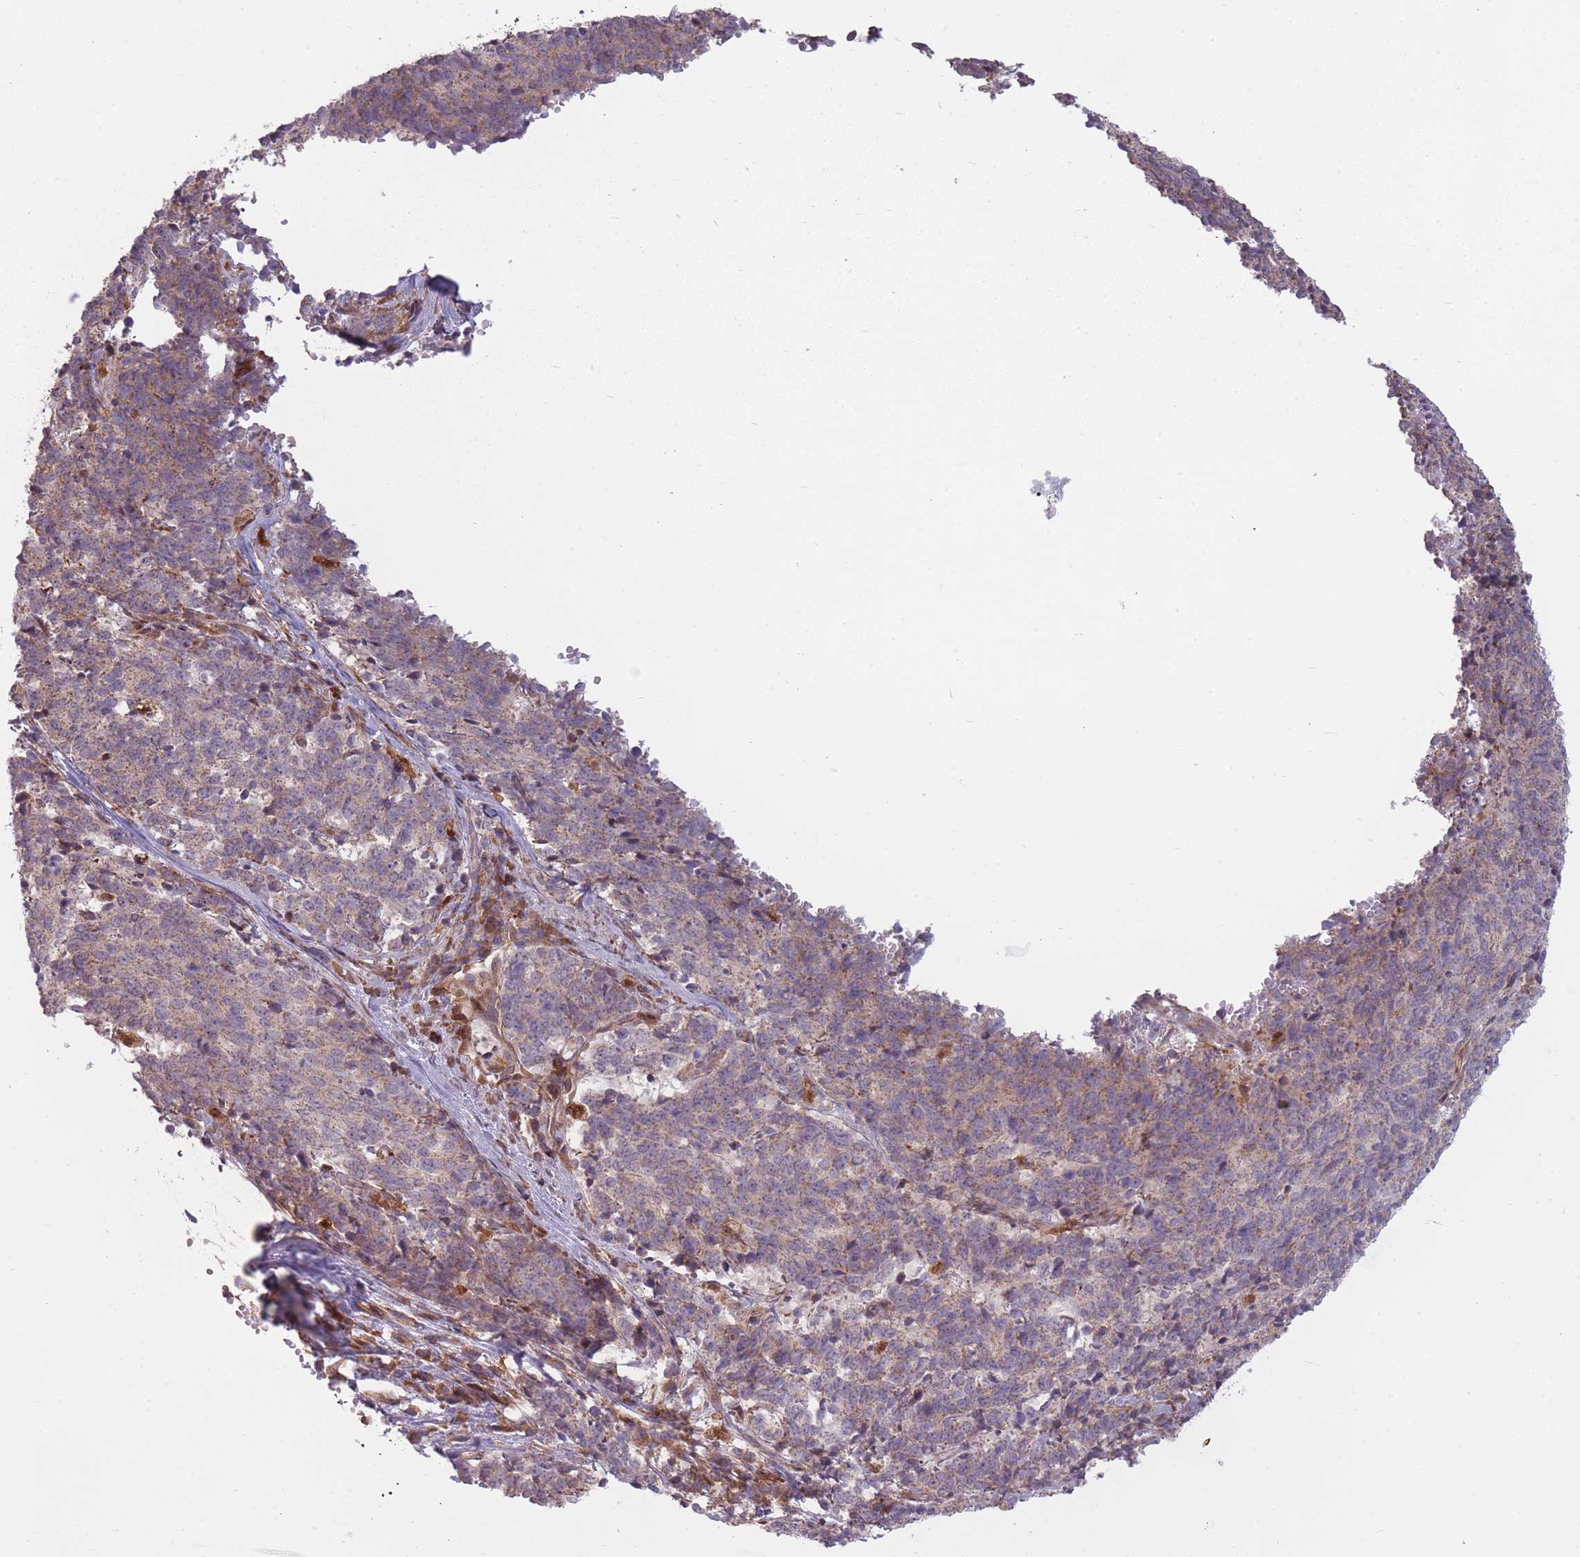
{"staining": {"intensity": "weak", "quantity": "25%-75%", "location": "cytoplasmic/membranous"}, "tissue": "cervical cancer", "cell_type": "Tumor cells", "image_type": "cancer", "snomed": [{"axis": "morphology", "description": "Squamous cell carcinoma, NOS"}, {"axis": "topography", "description": "Cervix"}], "caption": "Immunohistochemical staining of cervical cancer (squamous cell carcinoma) exhibits low levels of weak cytoplasmic/membranous protein expression in about 25%-75% of tumor cells. (DAB (3,3'-diaminobenzidine) IHC with brightfield microscopy, high magnification).", "gene": "LGALS9", "patient": {"sex": "female", "age": 29}}